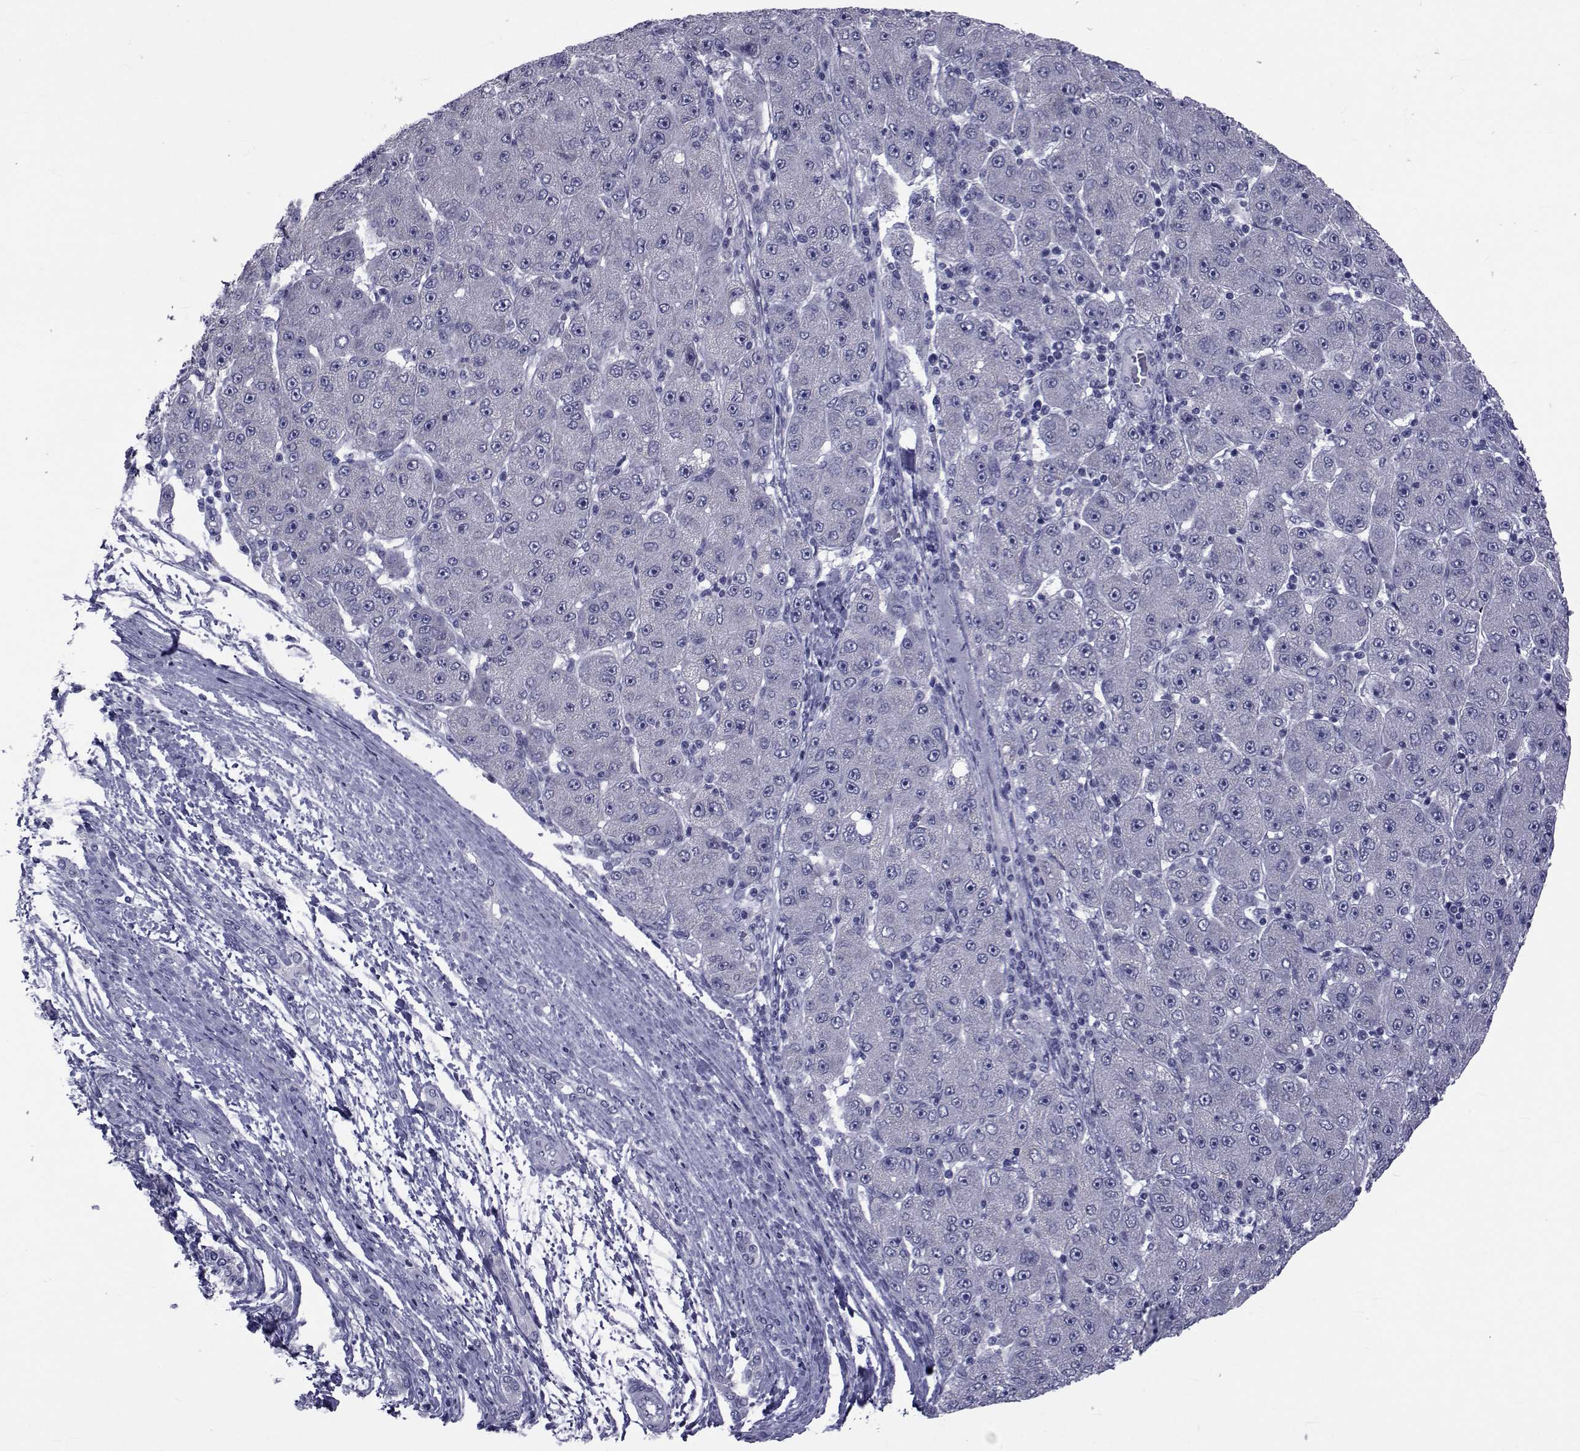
{"staining": {"intensity": "negative", "quantity": "none", "location": "none"}, "tissue": "liver cancer", "cell_type": "Tumor cells", "image_type": "cancer", "snomed": [{"axis": "morphology", "description": "Carcinoma, Hepatocellular, NOS"}, {"axis": "topography", "description": "Liver"}], "caption": "DAB immunohistochemical staining of hepatocellular carcinoma (liver) demonstrates no significant expression in tumor cells. The staining is performed using DAB brown chromogen with nuclei counter-stained in using hematoxylin.", "gene": "GKAP1", "patient": {"sex": "male", "age": 67}}